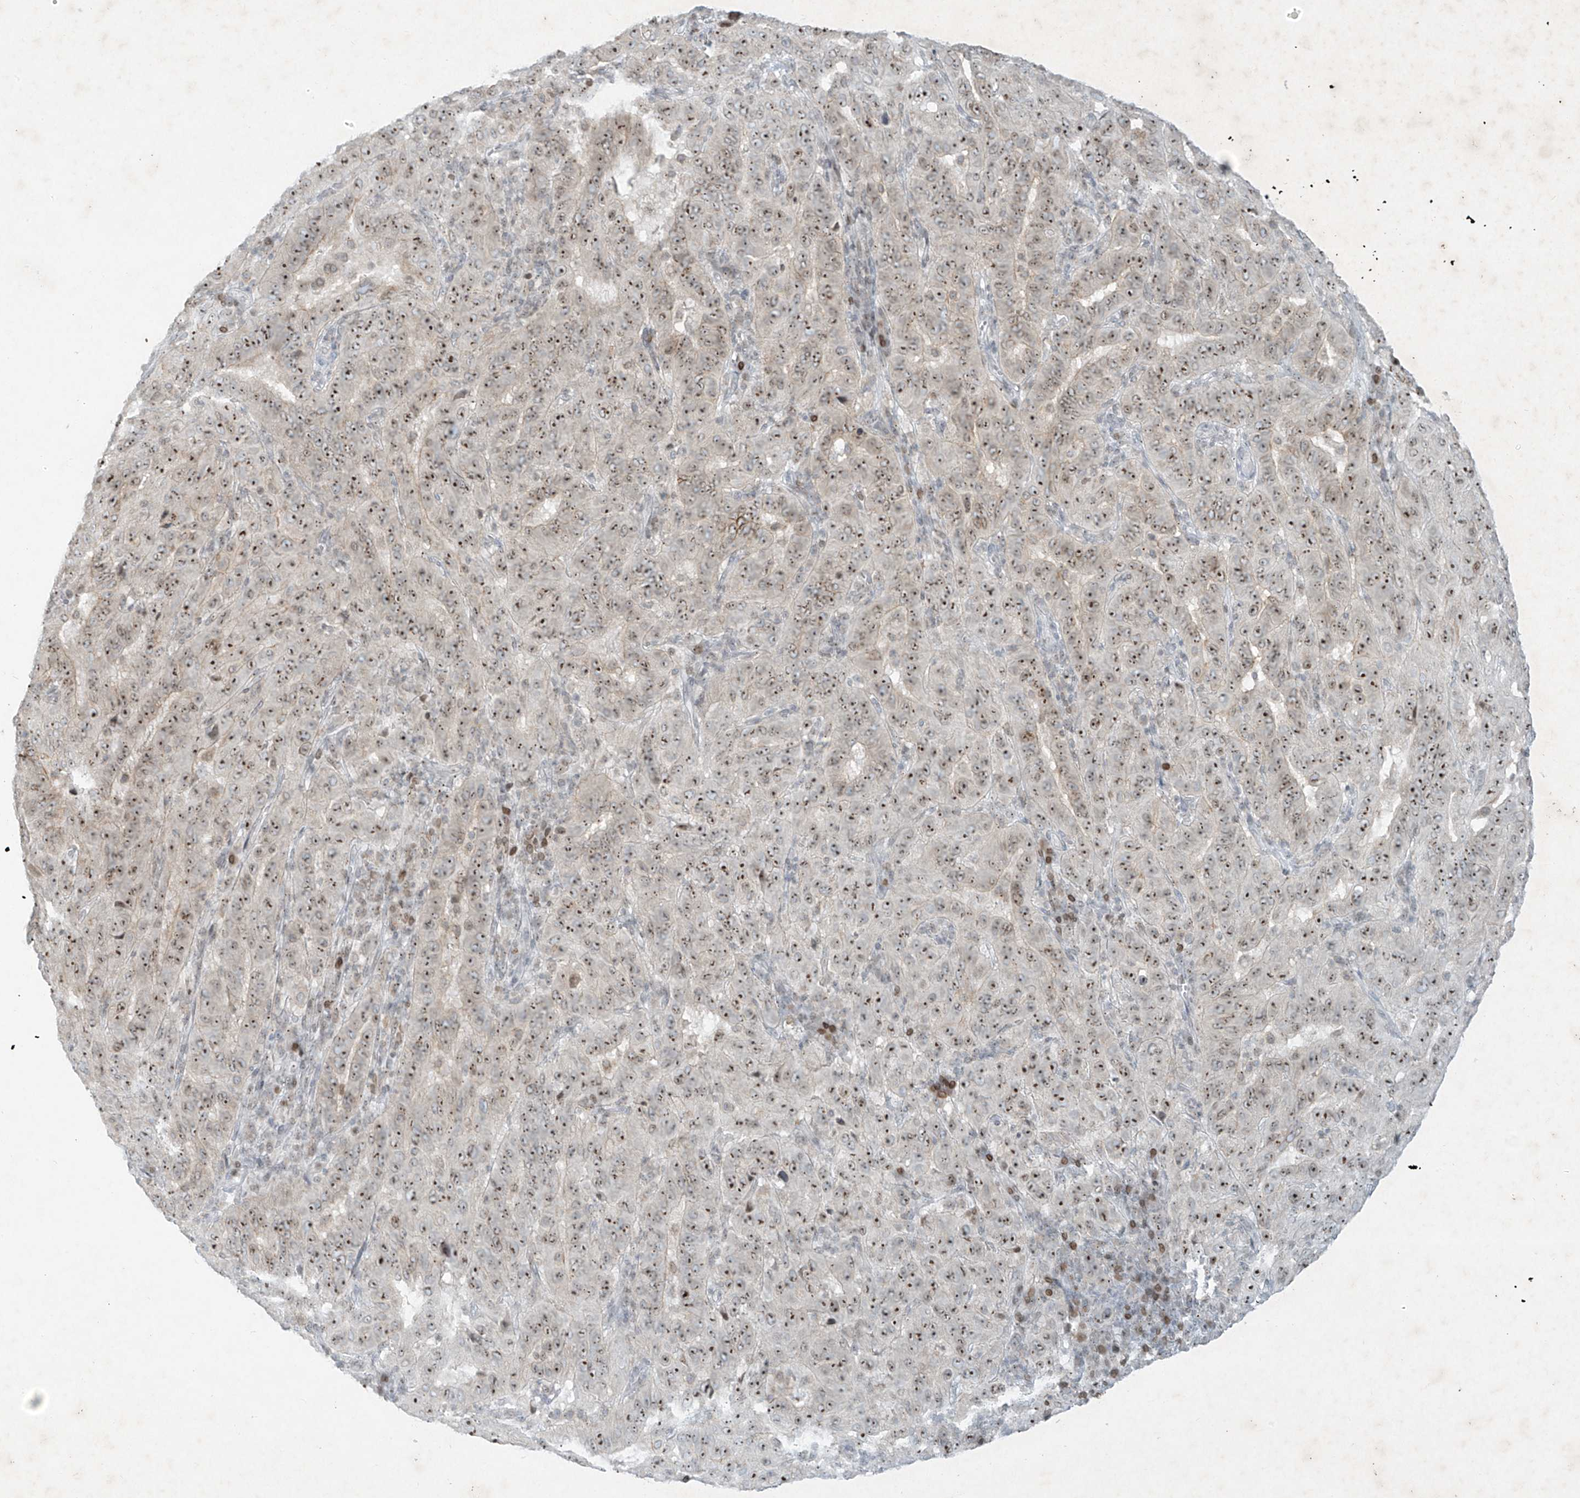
{"staining": {"intensity": "moderate", "quantity": ">75%", "location": "cytoplasmic/membranous,nuclear"}, "tissue": "pancreatic cancer", "cell_type": "Tumor cells", "image_type": "cancer", "snomed": [{"axis": "morphology", "description": "Adenocarcinoma, NOS"}, {"axis": "topography", "description": "Pancreas"}], "caption": "Immunohistochemistry (IHC) of human adenocarcinoma (pancreatic) shows medium levels of moderate cytoplasmic/membranous and nuclear staining in about >75% of tumor cells. The staining was performed using DAB to visualize the protein expression in brown, while the nuclei were stained in blue with hematoxylin (Magnification: 20x).", "gene": "SAMD15", "patient": {"sex": "male", "age": 63}}